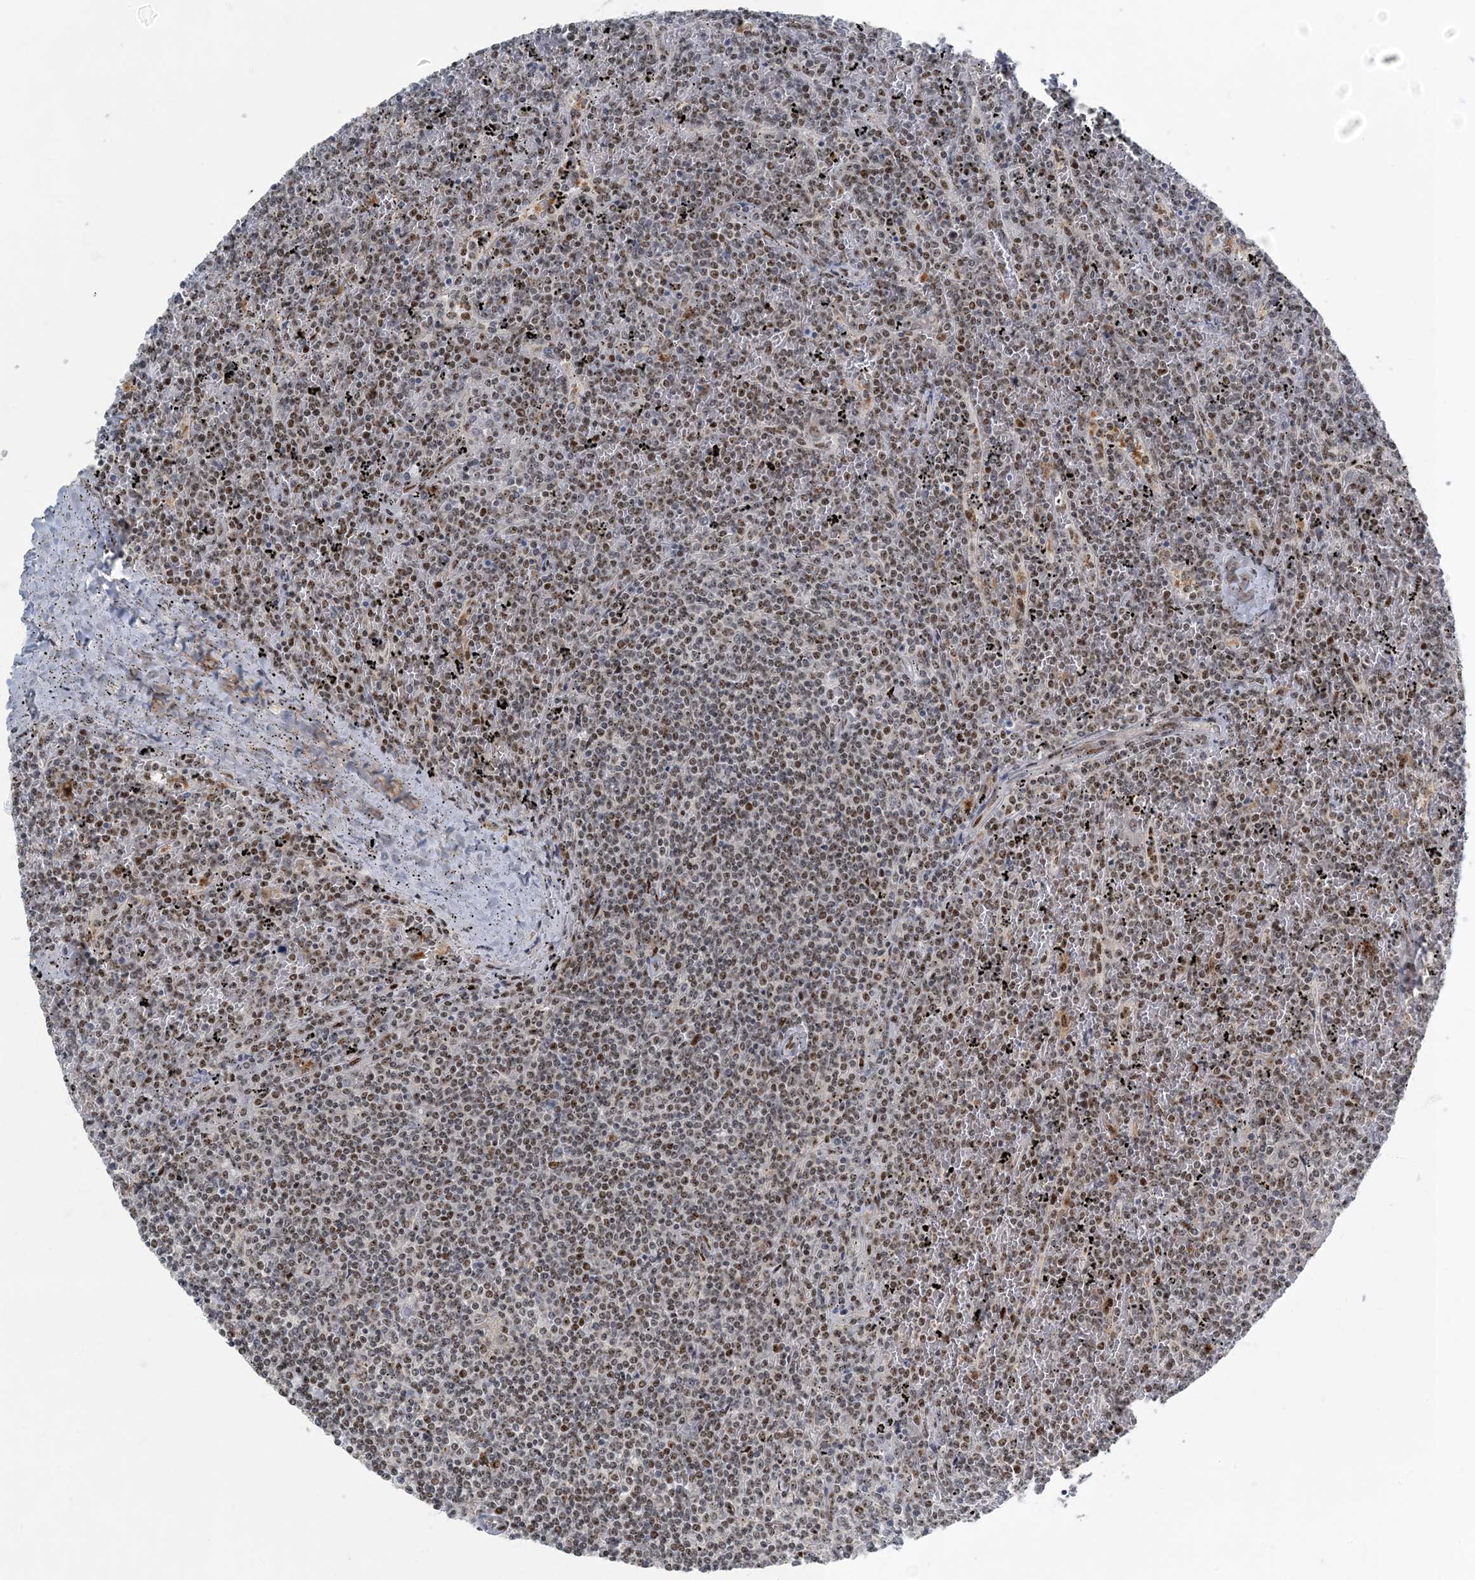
{"staining": {"intensity": "moderate", "quantity": "25%-75%", "location": "nuclear"}, "tissue": "lymphoma", "cell_type": "Tumor cells", "image_type": "cancer", "snomed": [{"axis": "morphology", "description": "Malignant lymphoma, non-Hodgkin's type, Low grade"}, {"axis": "topography", "description": "Spleen"}], "caption": "DAB (3,3'-diaminobenzidine) immunohistochemical staining of human lymphoma exhibits moderate nuclear protein positivity in about 25%-75% of tumor cells.", "gene": "MBD1", "patient": {"sex": "female", "age": 19}}